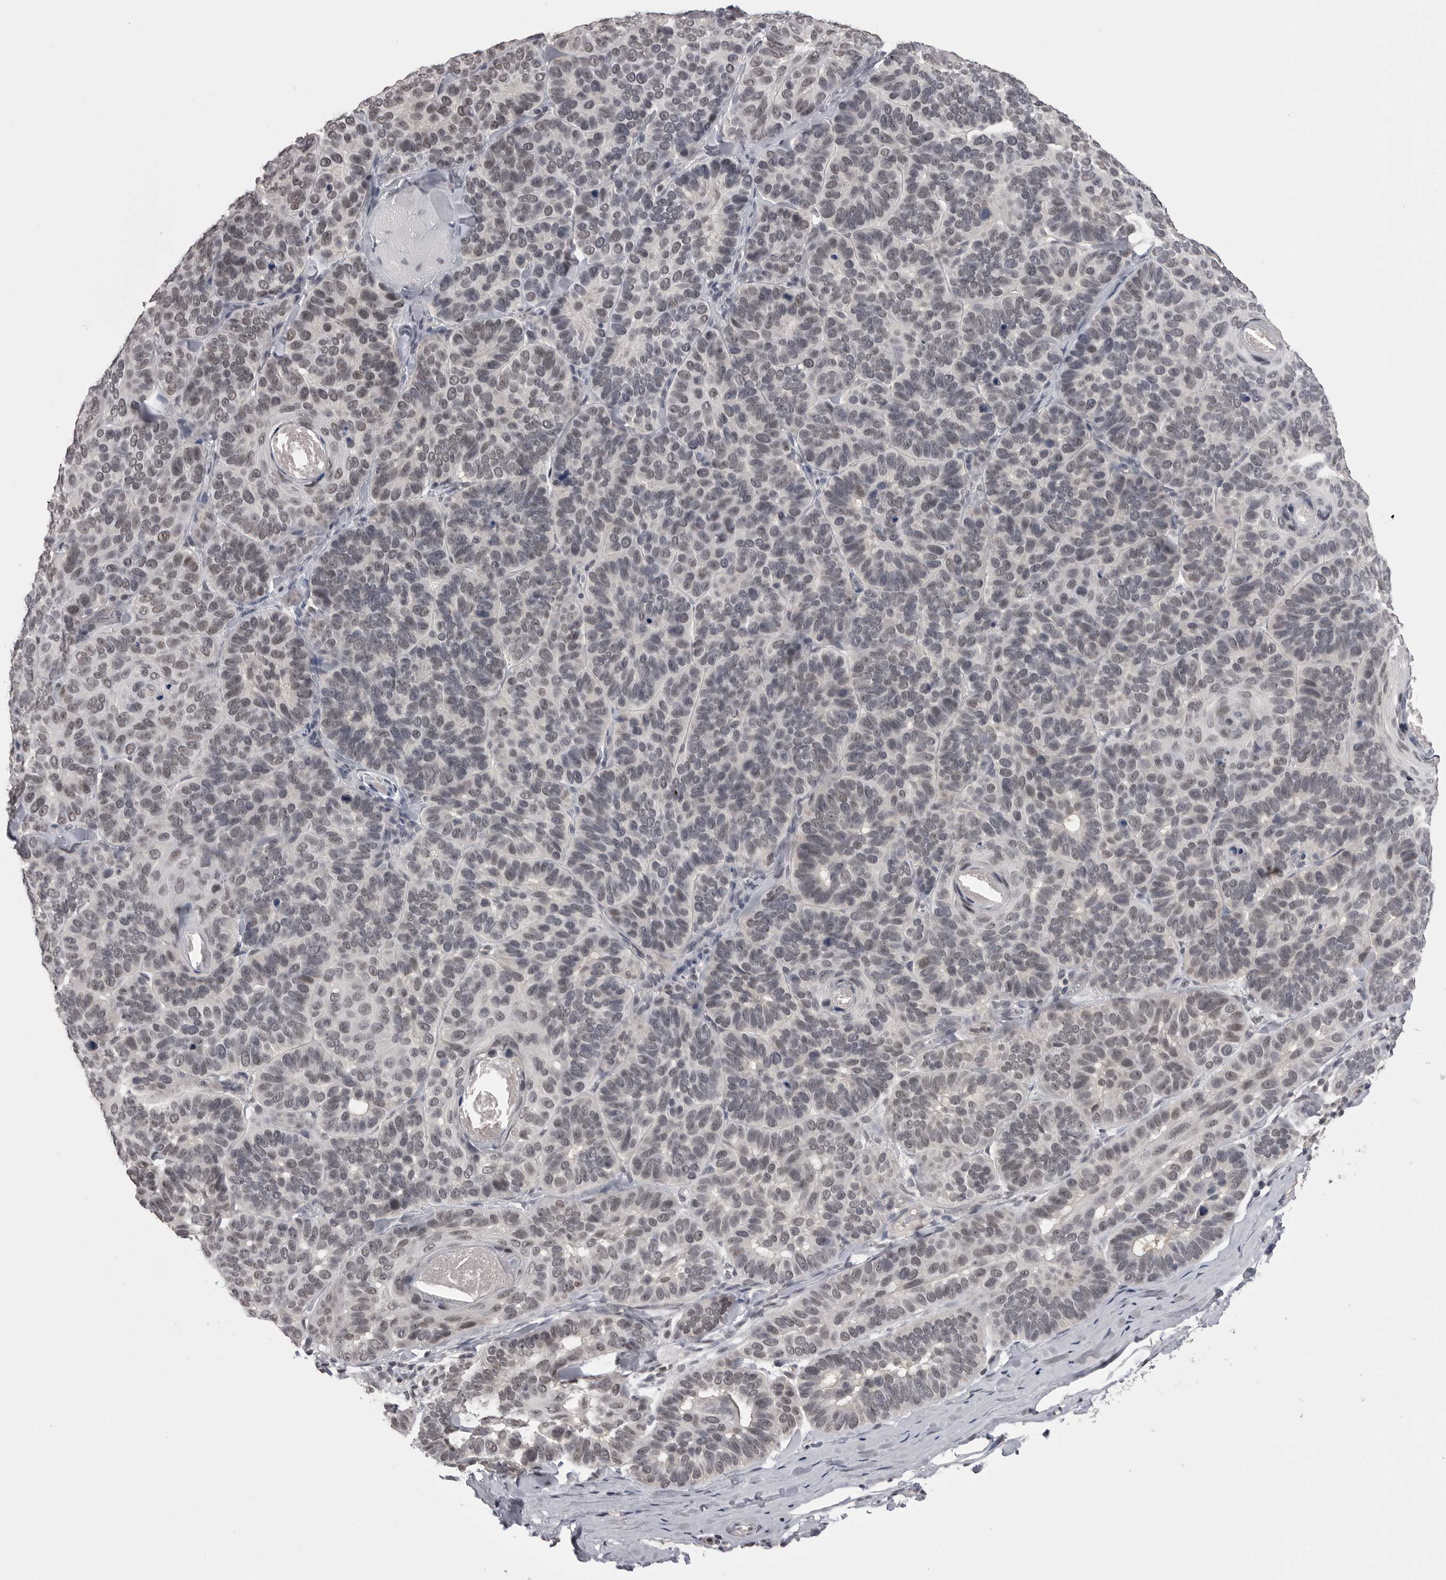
{"staining": {"intensity": "weak", "quantity": ">75%", "location": "nuclear"}, "tissue": "skin cancer", "cell_type": "Tumor cells", "image_type": "cancer", "snomed": [{"axis": "morphology", "description": "Basal cell carcinoma"}, {"axis": "topography", "description": "Skin"}], "caption": "A photomicrograph of human skin cancer (basal cell carcinoma) stained for a protein exhibits weak nuclear brown staining in tumor cells.", "gene": "DLG2", "patient": {"sex": "male", "age": 62}}